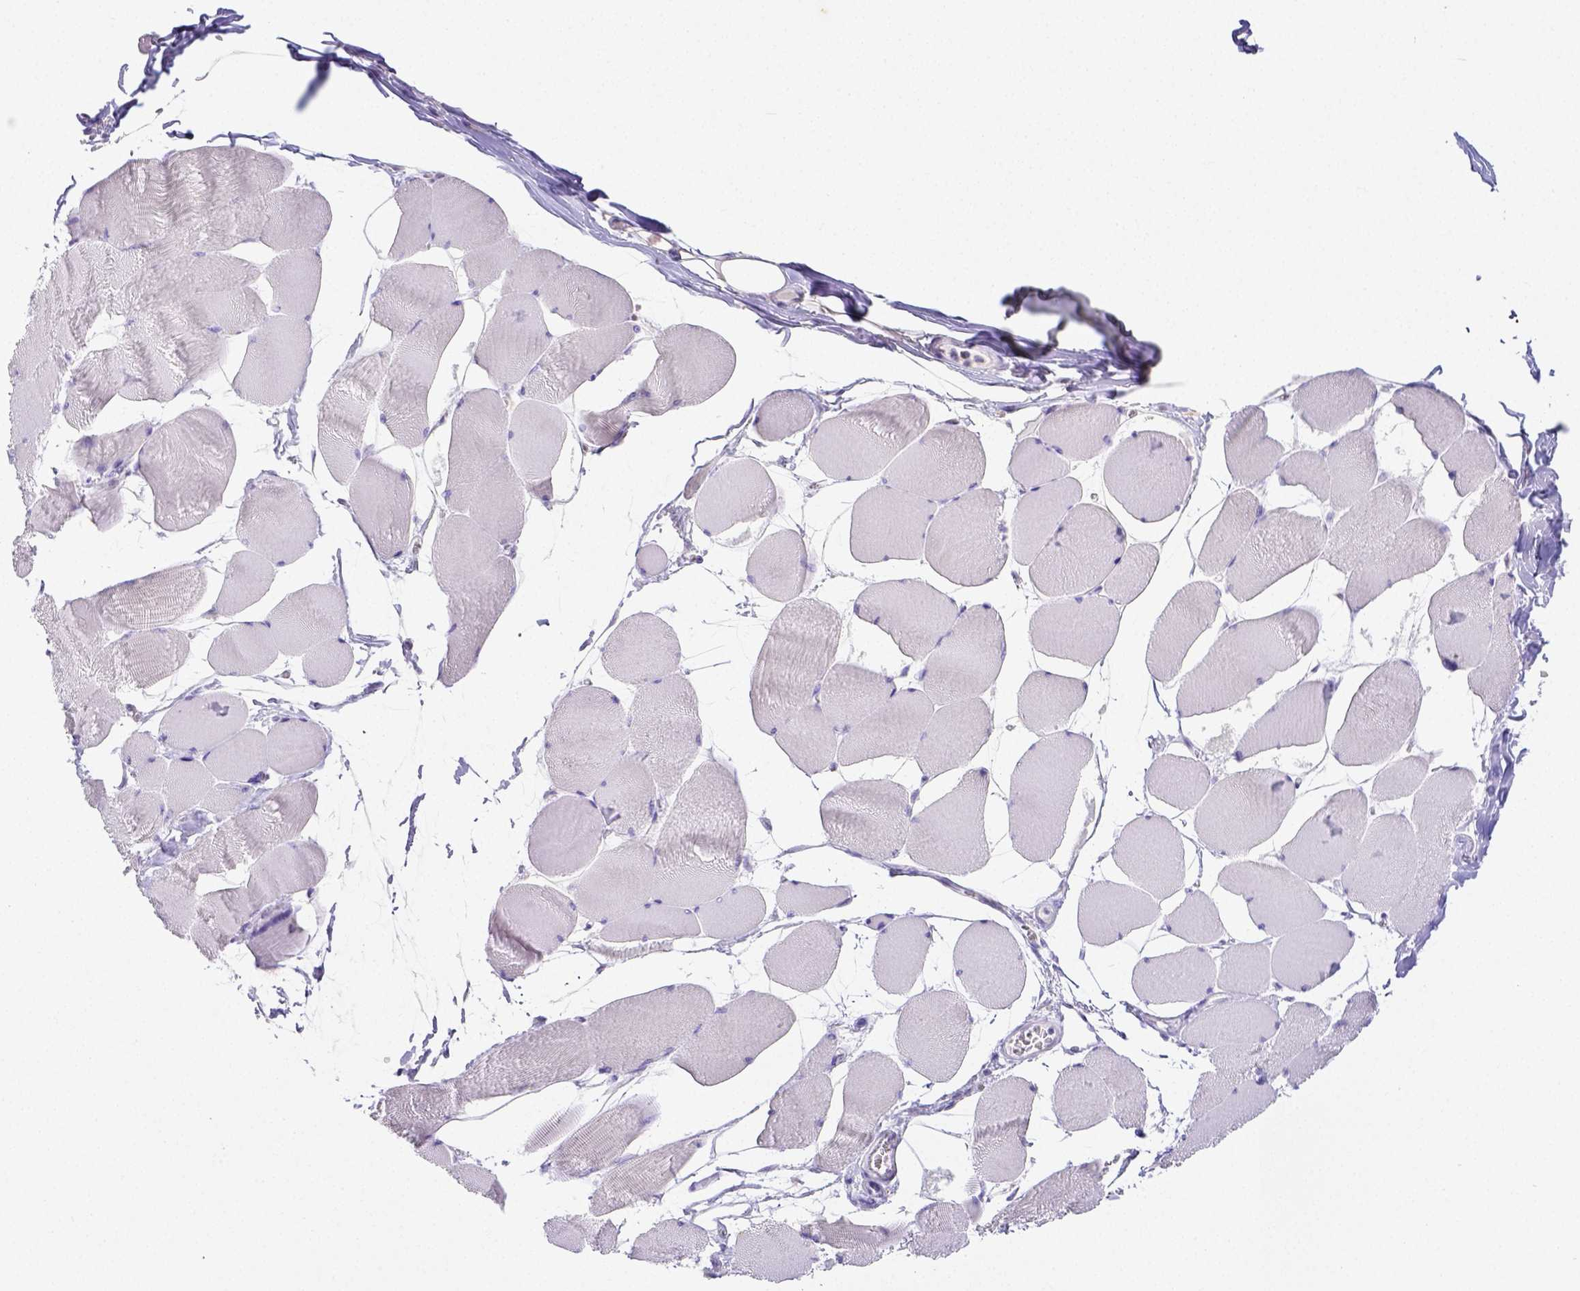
{"staining": {"intensity": "negative", "quantity": "none", "location": "none"}, "tissue": "skeletal muscle", "cell_type": "Myocytes", "image_type": "normal", "snomed": [{"axis": "morphology", "description": "Normal tissue, NOS"}, {"axis": "topography", "description": "Skeletal muscle"}], "caption": "This is an immunohistochemistry (IHC) micrograph of unremarkable skeletal muscle. There is no positivity in myocytes.", "gene": "ARHGAP36", "patient": {"sex": "female", "age": 75}}